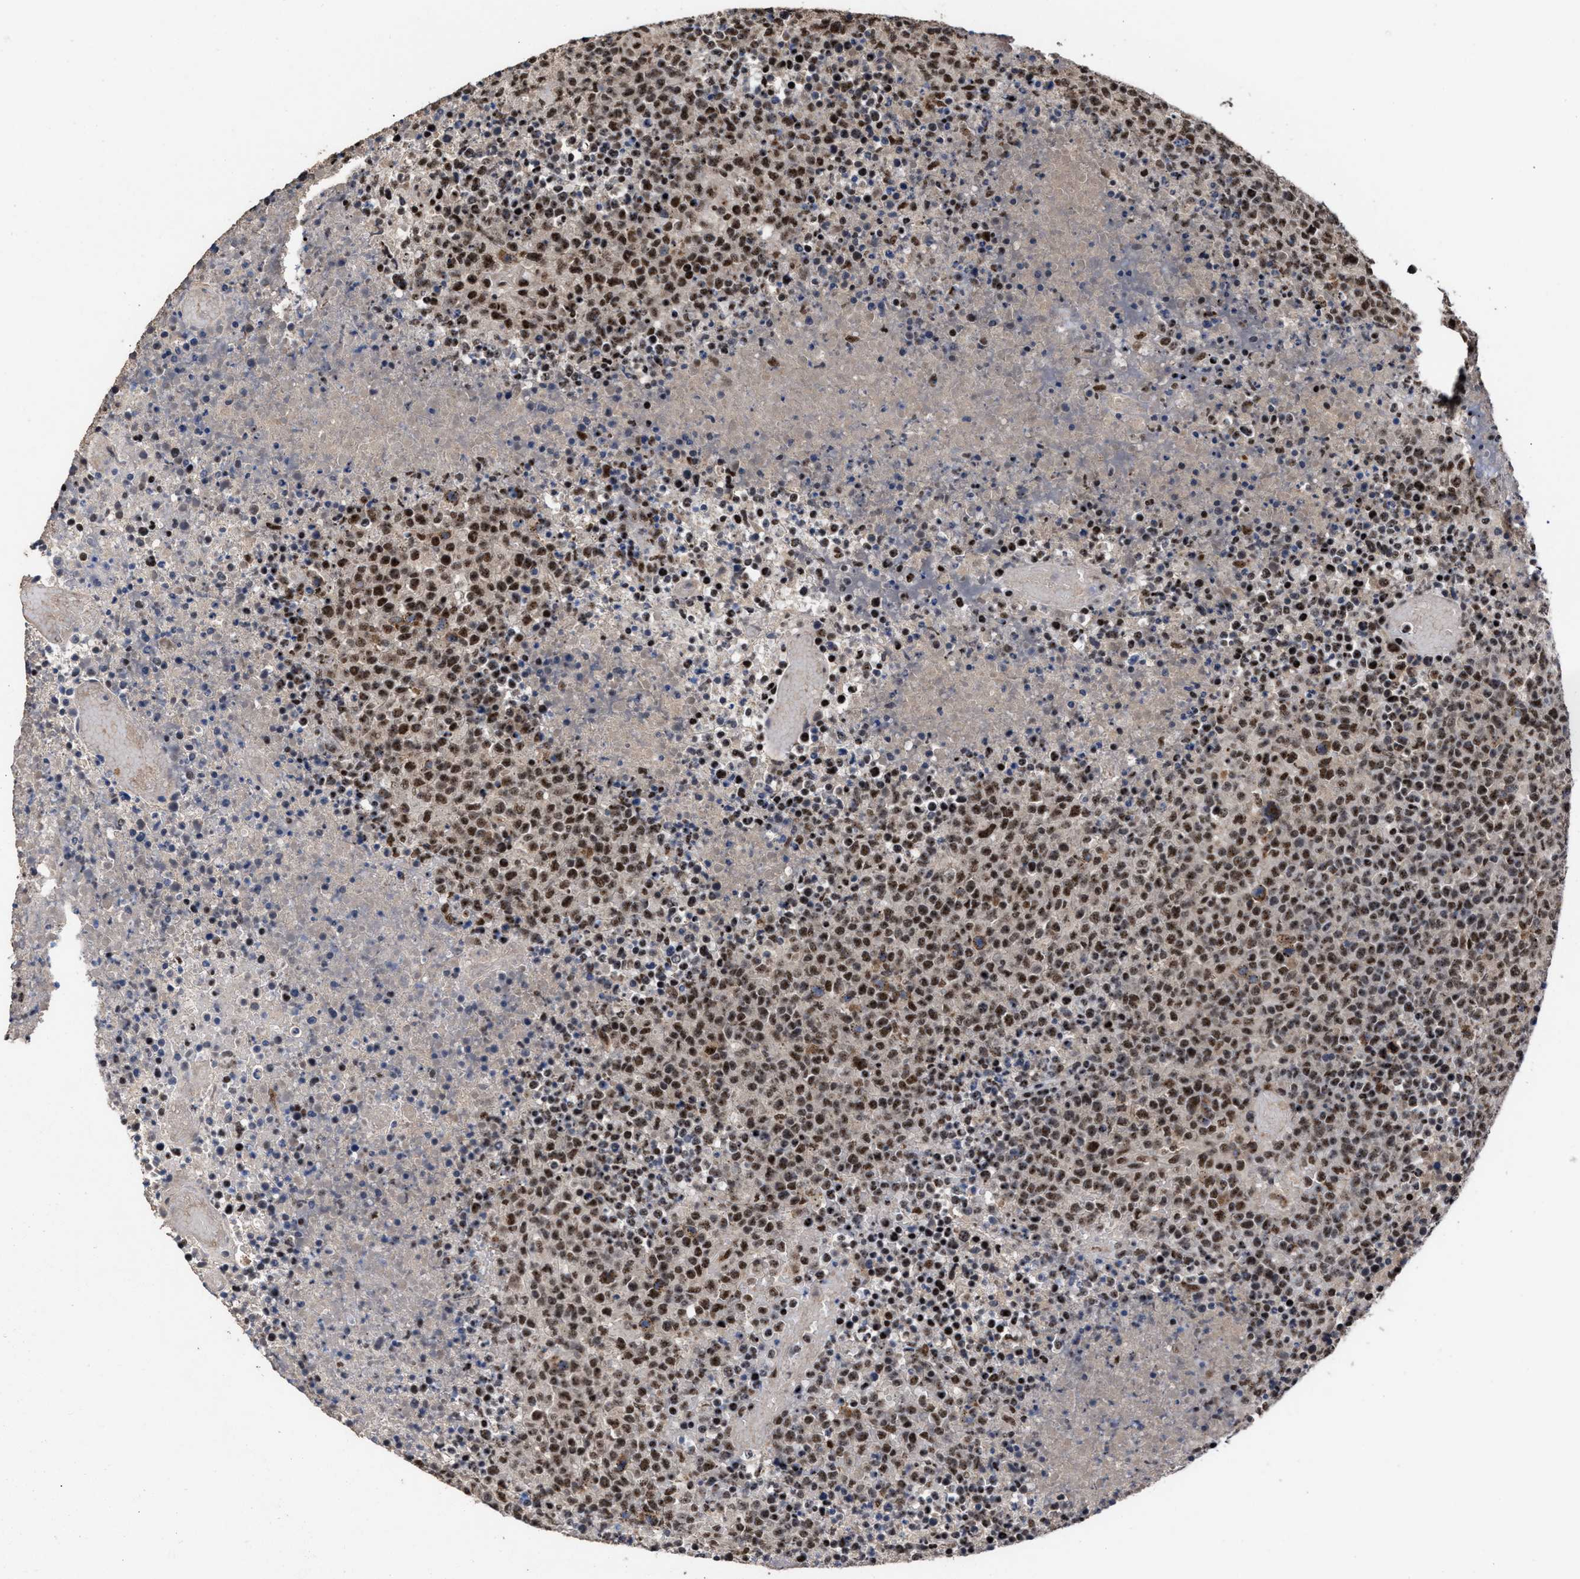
{"staining": {"intensity": "strong", "quantity": ">75%", "location": "nuclear"}, "tissue": "lymphoma", "cell_type": "Tumor cells", "image_type": "cancer", "snomed": [{"axis": "morphology", "description": "Malignant lymphoma, non-Hodgkin's type, High grade"}, {"axis": "topography", "description": "Lymph node"}], "caption": "Protein staining demonstrates strong nuclear positivity in about >75% of tumor cells in malignant lymphoma, non-Hodgkin's type (high-grade). The protein is shown in brown color, while the nuclei are stained blue.", "gene": "EIF4A3", "patient": {"sex": "male", "age": 13}}